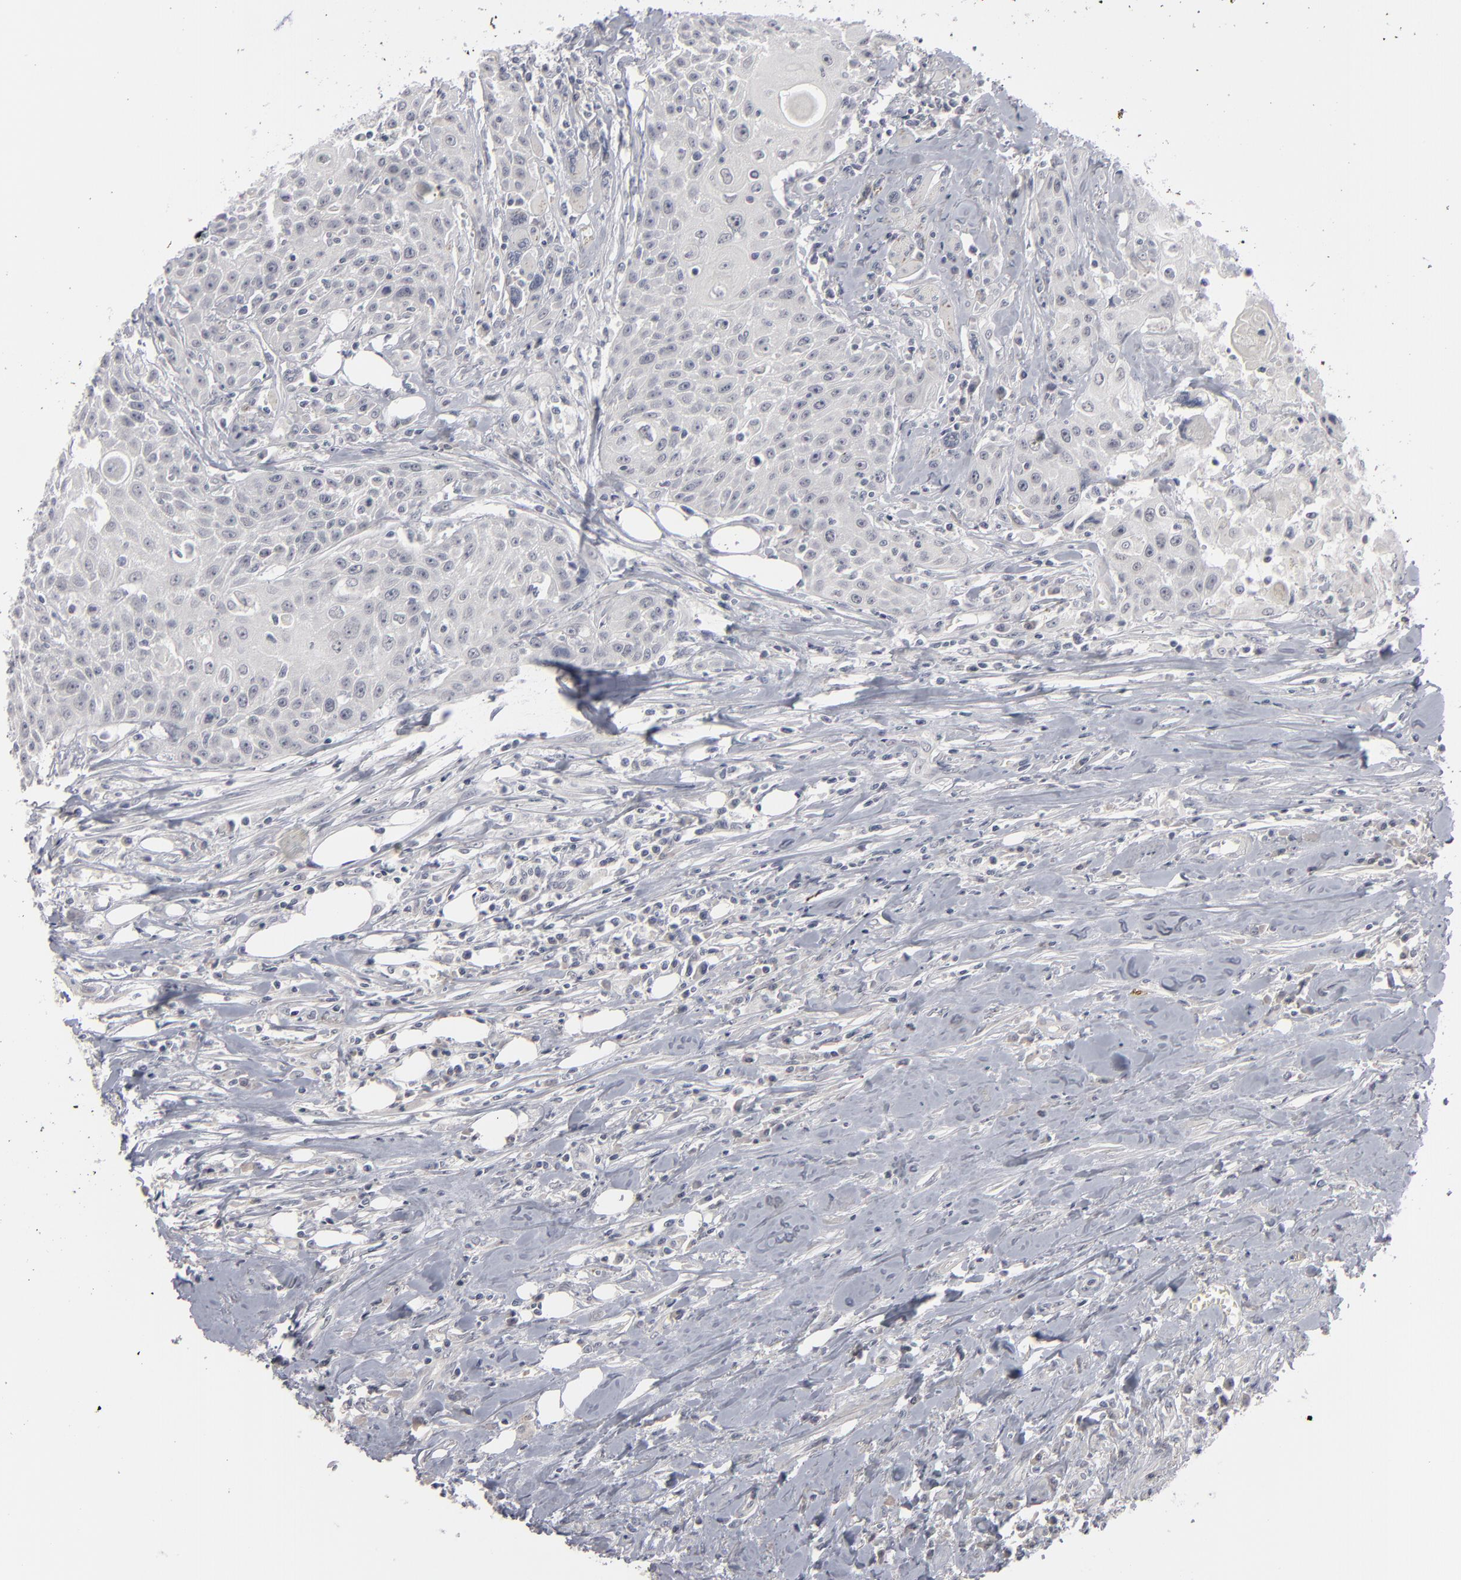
{"staining": {"intensity": "negative", "quantity": "none", "location": "none"}, "tissue": "head and neck cancer", "cell_type": "Tumor cells", "image_type": "cancer", "snomed": [{"axis": "morphology", "description": "Squamous cell carcinoma, NOS"}, {"axis": "topography", "description": "Oral tissue"}, {"axis": "topography", "description": "Head-Neck"}], "caption": "The micrograph demonstrates no staining of tumor cells in head and neck cancer.", "gene": "KIAA1210", "patient": {"sex": "female", "age": 82}}